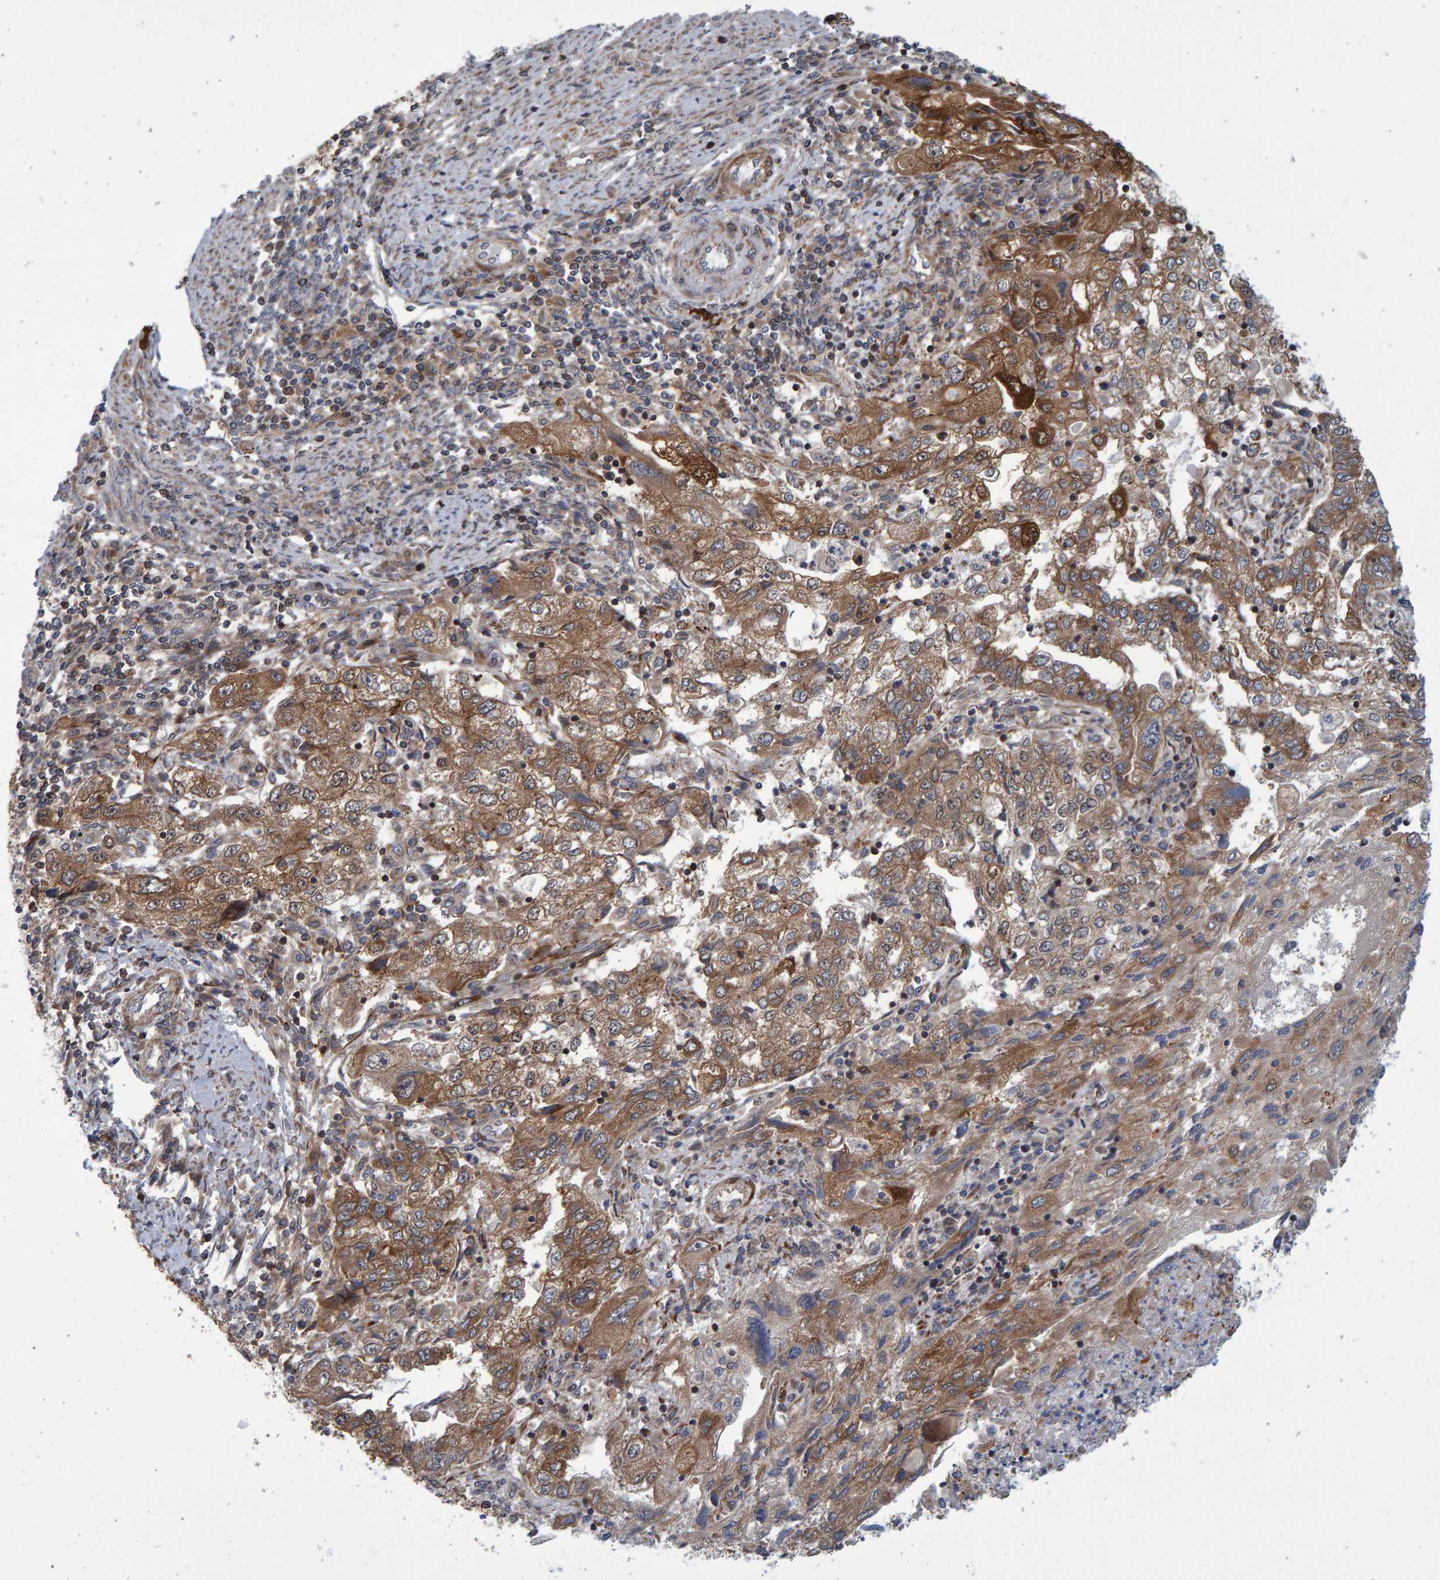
{"staining": {"intensity": "moderate", "quantity": ">75%", "location": "cytoplasmic/membranous"}, "tissue": "endometrial cancer", "cell_type": "Tumor cells", "image_type": "cancer", "snomed": [{"axis": "morphology", "description": "Adenocarcinoma, NOS"}, {"axis": "topography", "description": "Endometrium"}], "caption": "DAB (3,3'-diaminobenzidine) immunohistochemical staining of human adenocarcinoma (endometrial) displays moderate cytoplasmic/membranous protein positivity in about >75% of tumor cells. (brown staining indicates protein expression, while blue staining denotes nuclei).", "gene": "LRBA", "patient": {"sex": "female", "age": 49}}